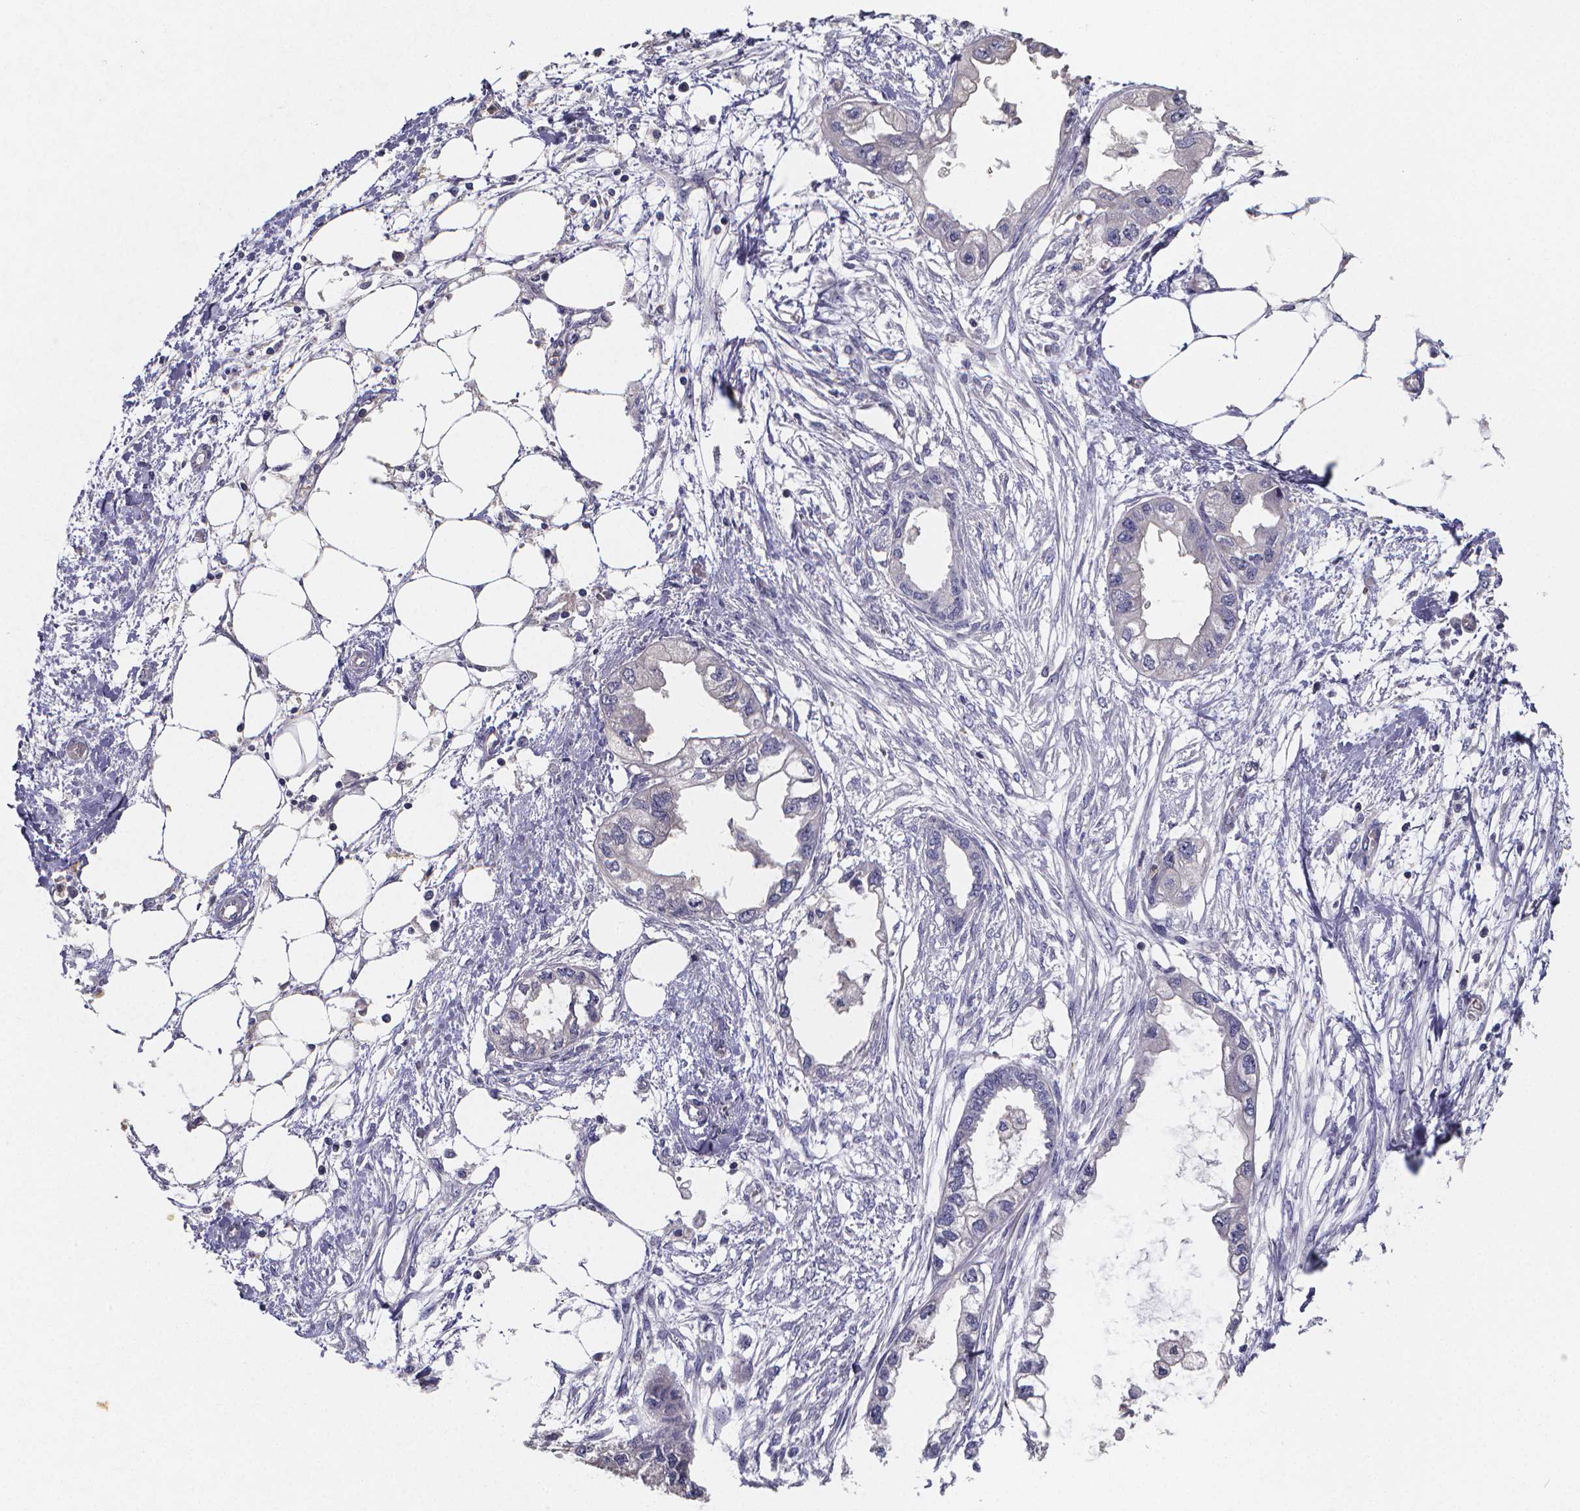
{"staining": {"intensity": "negative", "quantity": "none", "location": "none"}, "tissue": "endometrial cancer", "cell_type": "Tumor cells", "image_type": "cancer", "snomed": [{"axis": "morphology", "description": "Adenocarcinoma, NOS"}, {"axis": "morphology", "description": "Adenocarcinoma, metastatic, NOS"}, {"axis": "topography", "description": "Adipose tissue"}, {"axis": "topography", "description": "Endometrium"}], "caption": "Endometrial cancer was stained to show a protein in brown. There is no significant expression in tumor cells.", "gene": "PAH", "patient": {"sex": "female", "age": 67}}